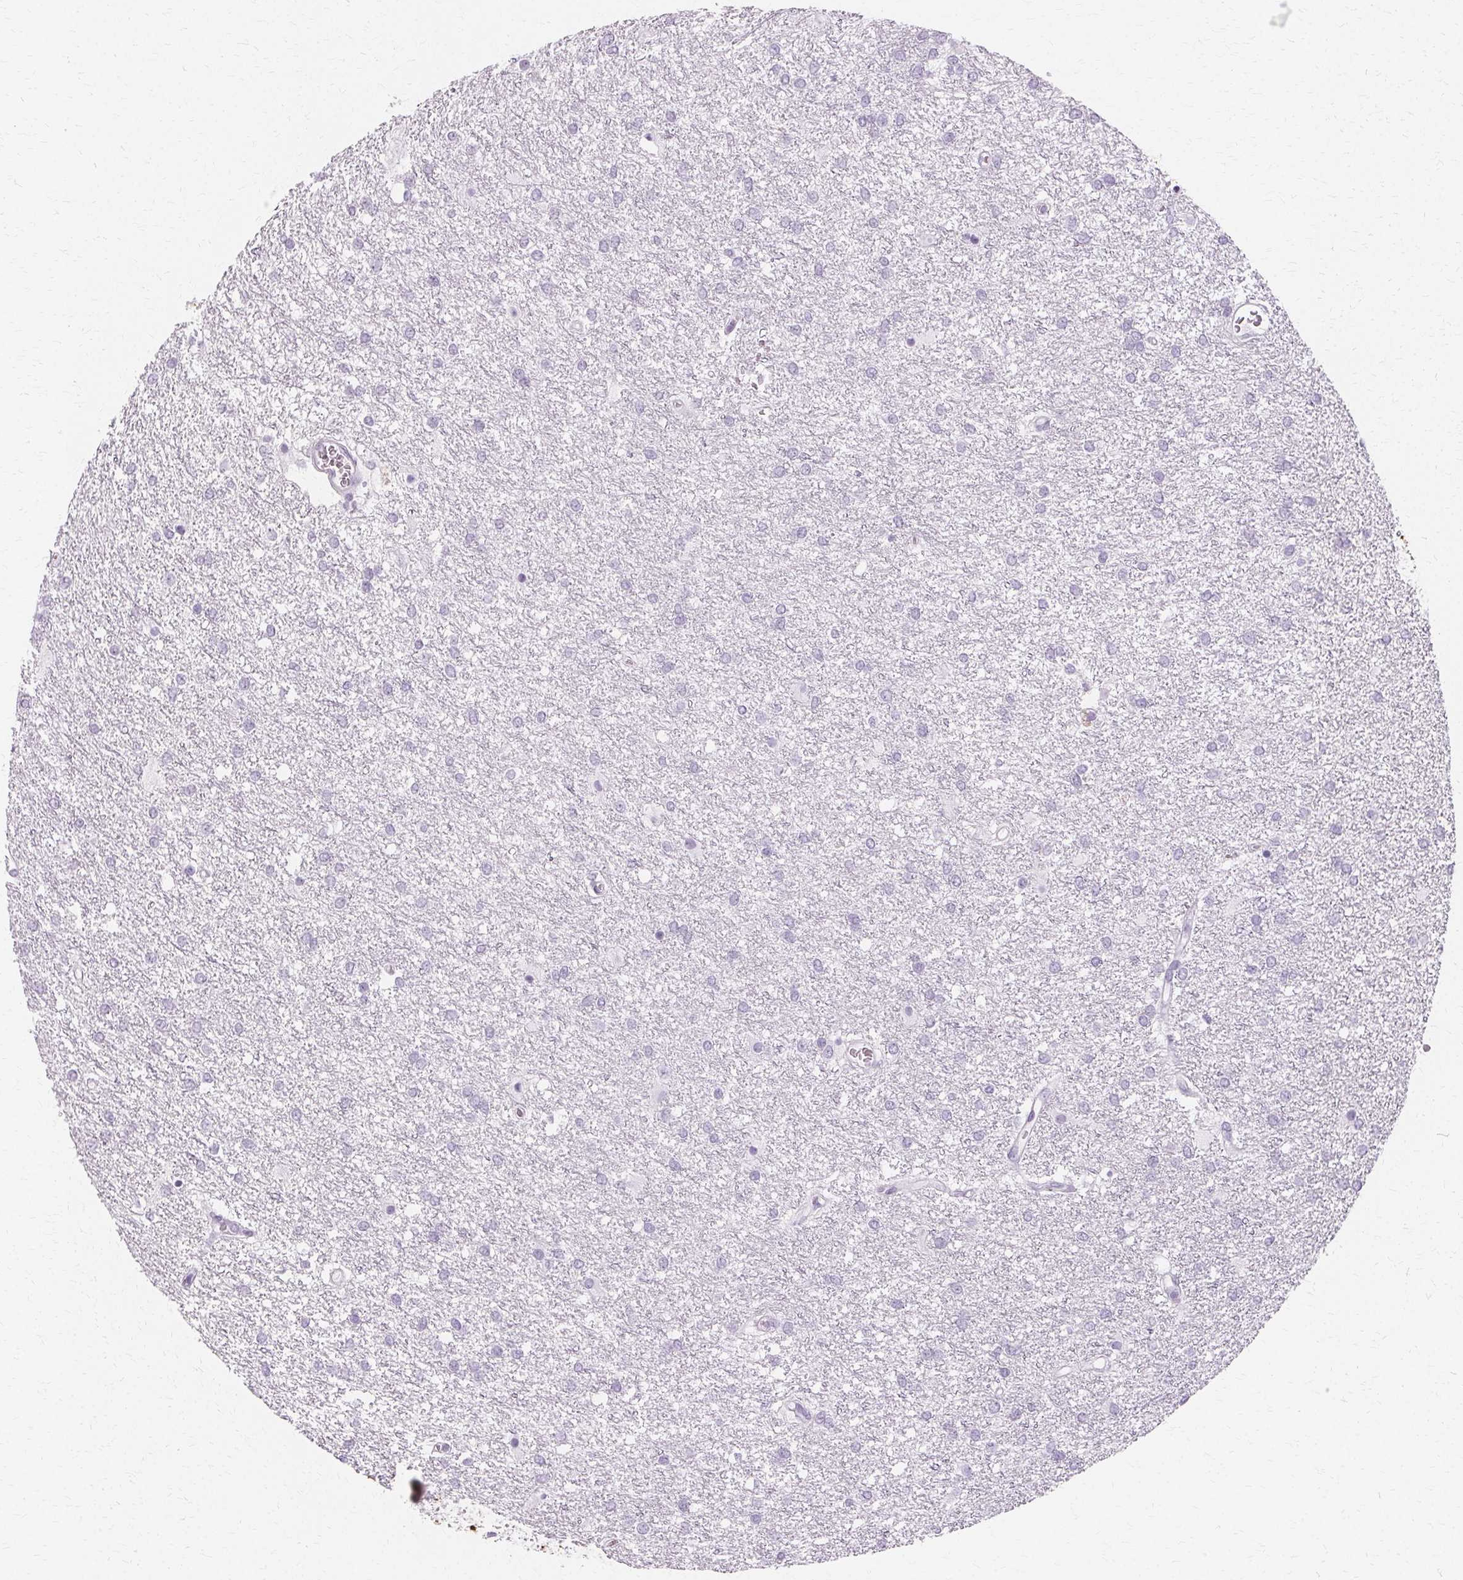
{"staining": {"intensity": "negative", "quantity": "none", "location": "none"}, "tissue": "glioma", "cell_type": "Tumor cells", "image_type": "cancer", "snomed": [{"axis": "morphology", "description": "Glioma, malignant, High grade"}, {"axis": "topography", "description": "Brain"}], "caption": "IHC of human glioma displays no positivity in tumor cells.", "gene": "KRT6C", "patient": {"sex": "female", "age": 61}}